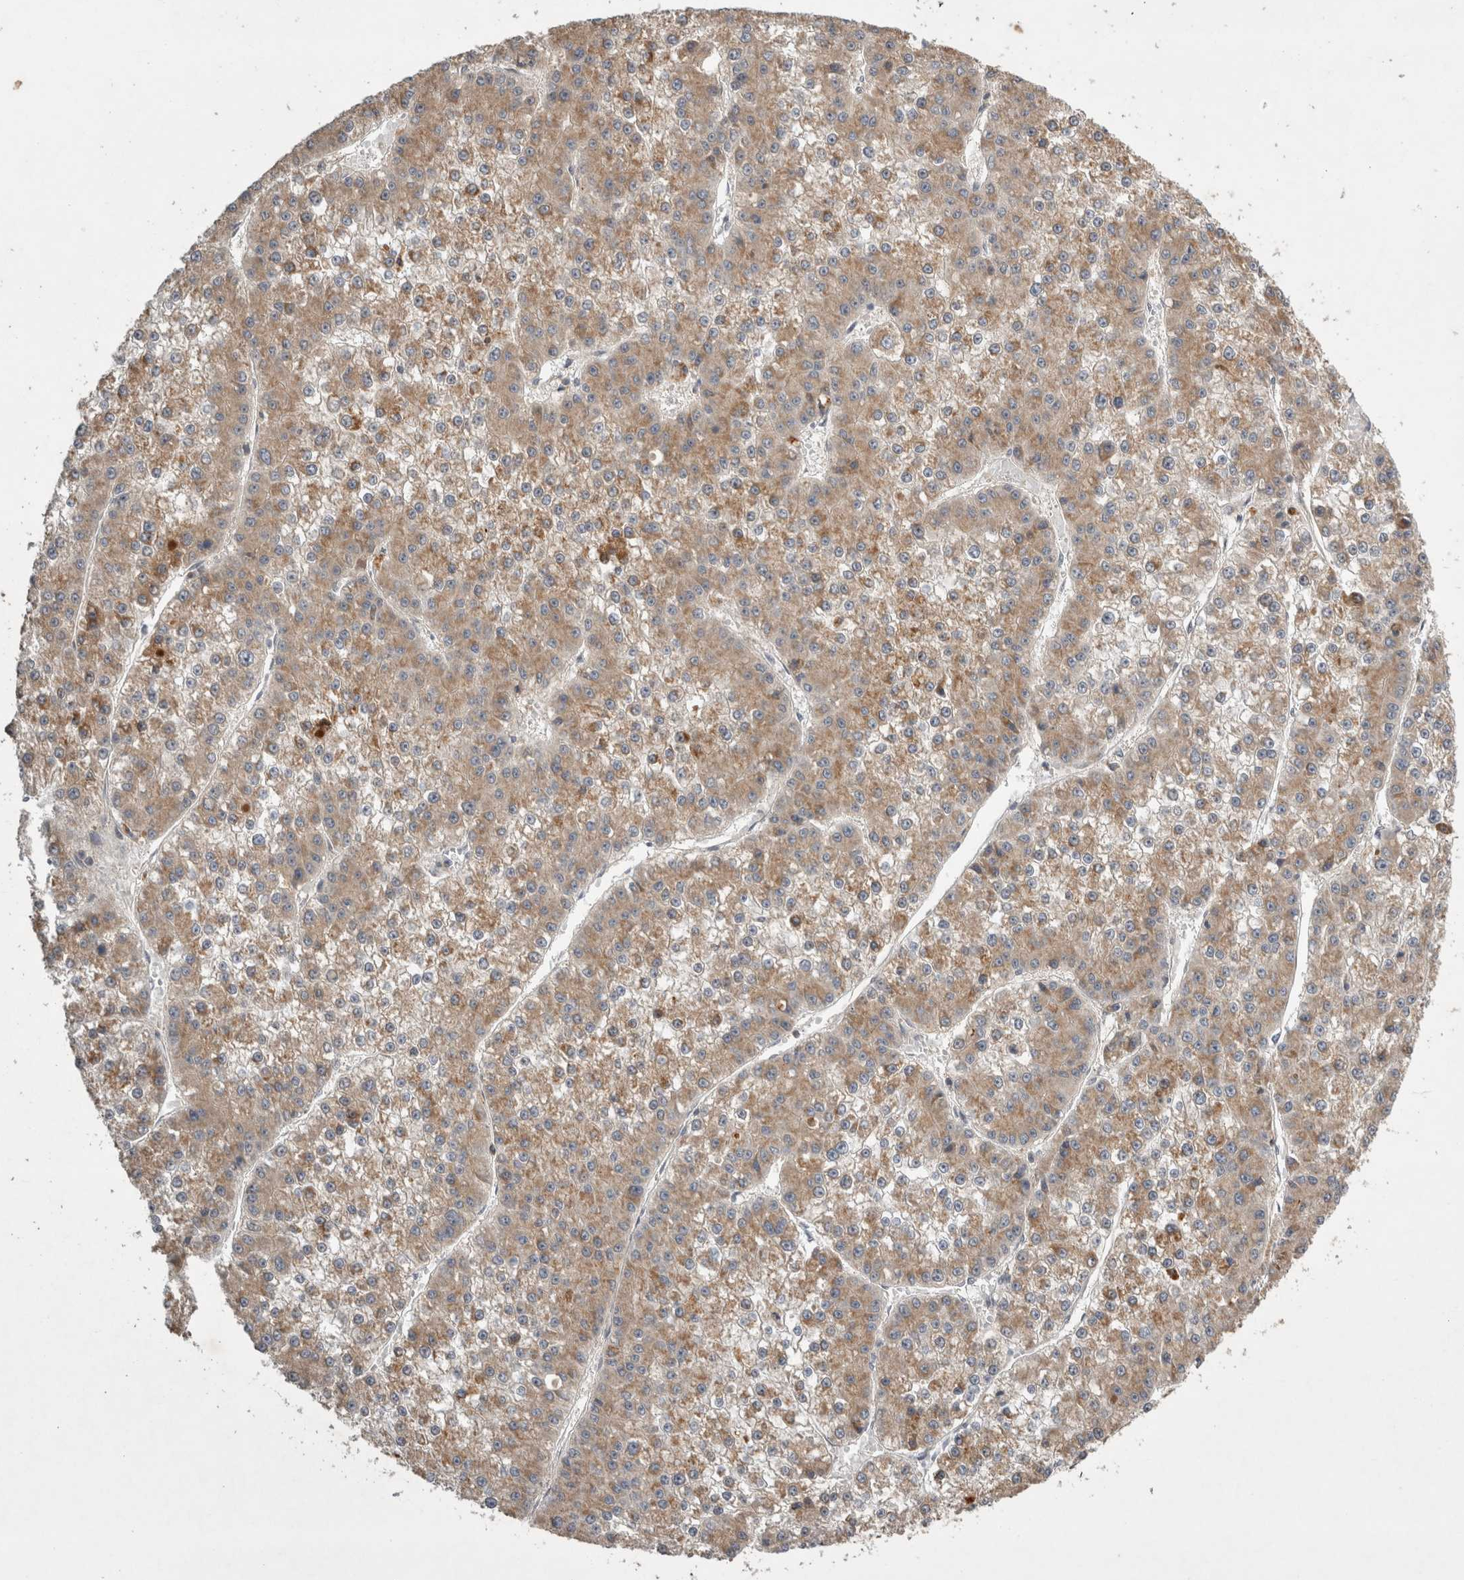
{"staining": {"intensity": "weak", "quantity": ">75%", "location": "cytoplasmic/membranous"}, "tissue": "liver cancer", "cell_type": "Tumor cells", "image_type": "cancer", "snomed": [{"axis": "morphology", "description": "Carcinoma, Hepatocellular, NOS"}, {"axis": "topography", "description": "Liver"}], "caption": "A low amount of weak cytoplasmic/membranous positivity is present in approximately >75% of tumor cells in liver hepatocellular carcinoma tissue.", "gene": "SERAC1", "patient": {"sex": "female", "age": 73}}